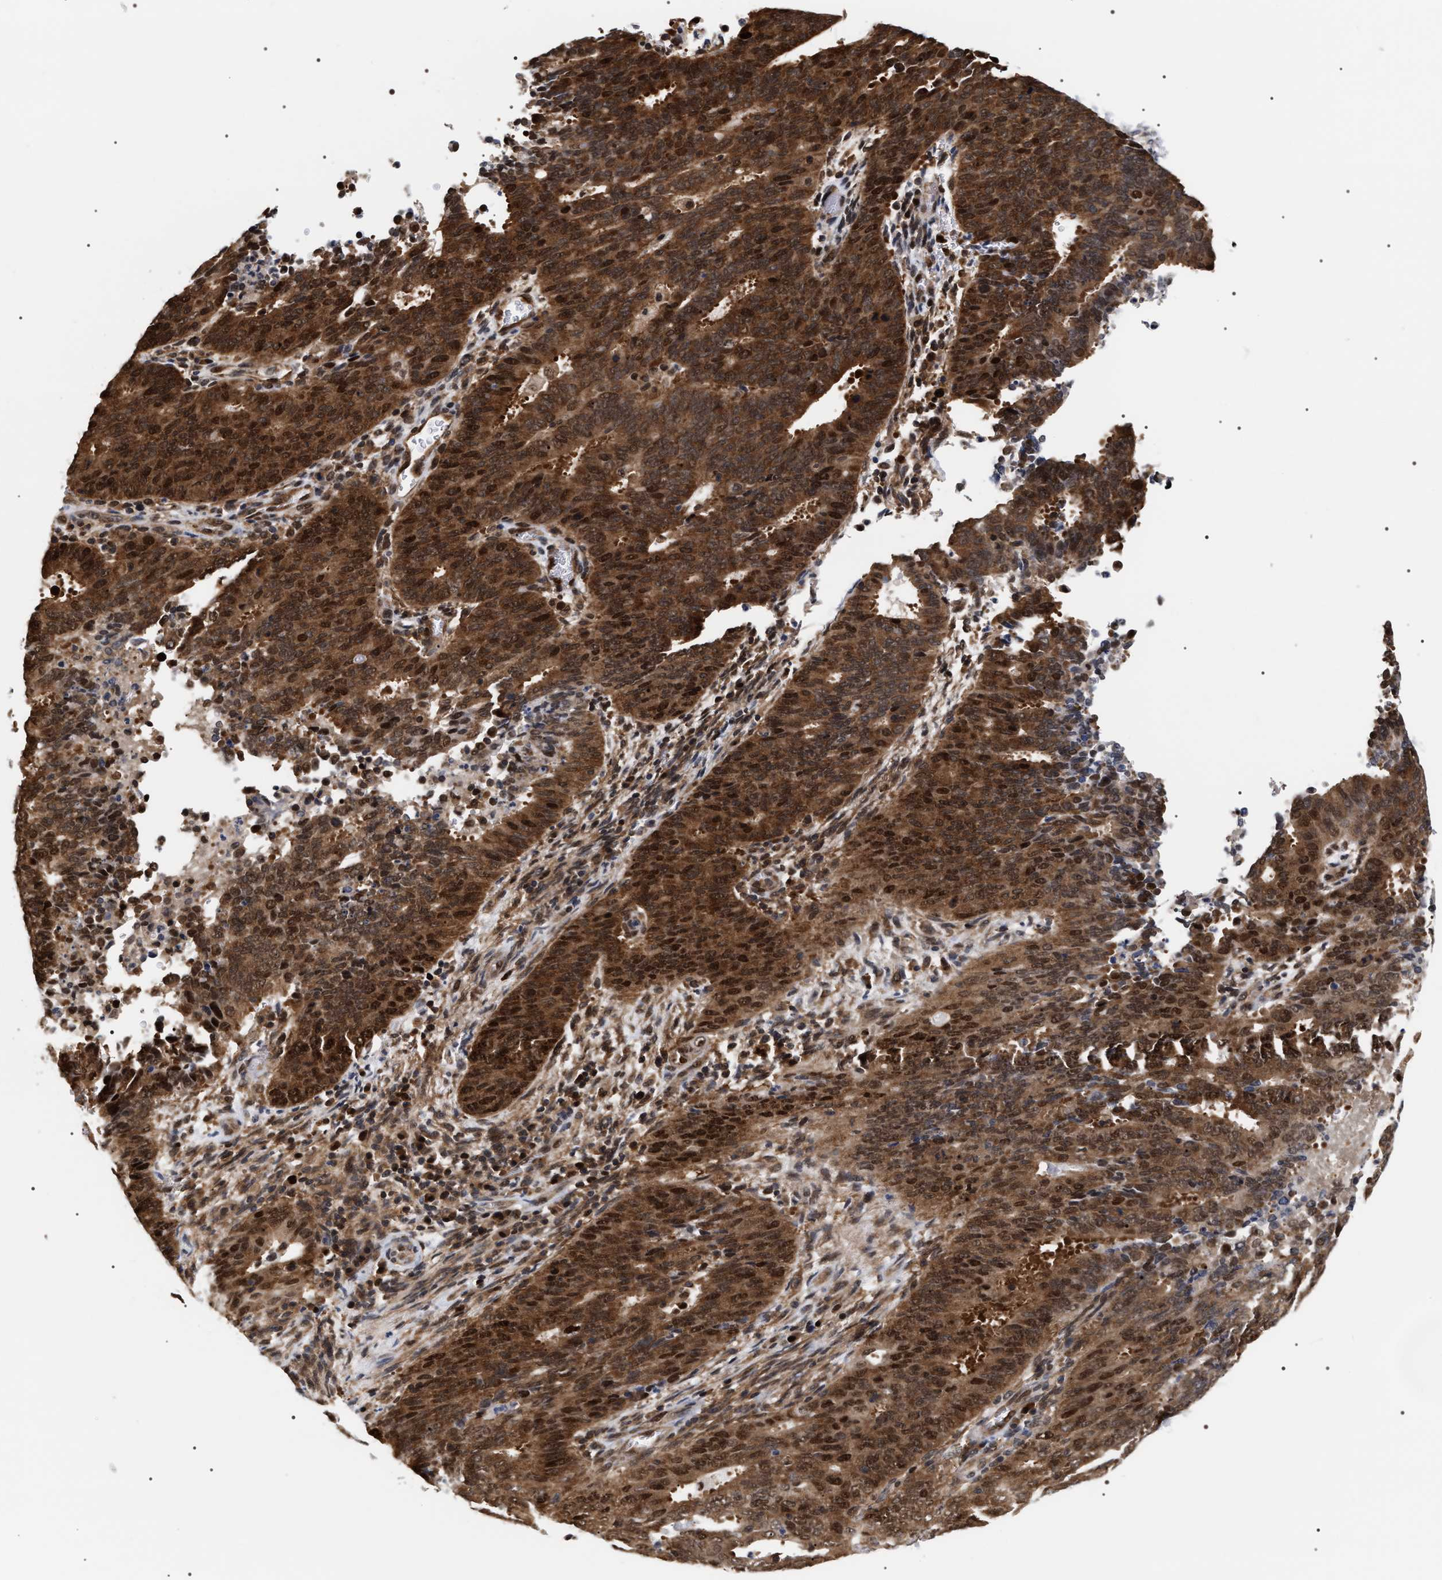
{"staining": {"intensity": "strong", "quantity": ">75%", "location": "cytoplasmic/membranous,nuclear"}, "tissue": "cervical cancer", "cell_type": "Tumor cells", "image_type": "cancer", "snomed": [{"axis": "morphology", "description": "Adenocarcinoma, NOS"}, {"axis": "topography", "description": "Cervix"}], "caption": "Adenocarcinoma (cervical) was stained to show a protein in brown. There is high levels of strong cytoplasmic/membranous and nuclear expression in about >75% of tumor cells.", "gene": "BAG6", "patient": {"sex": "female", "age": 44}}